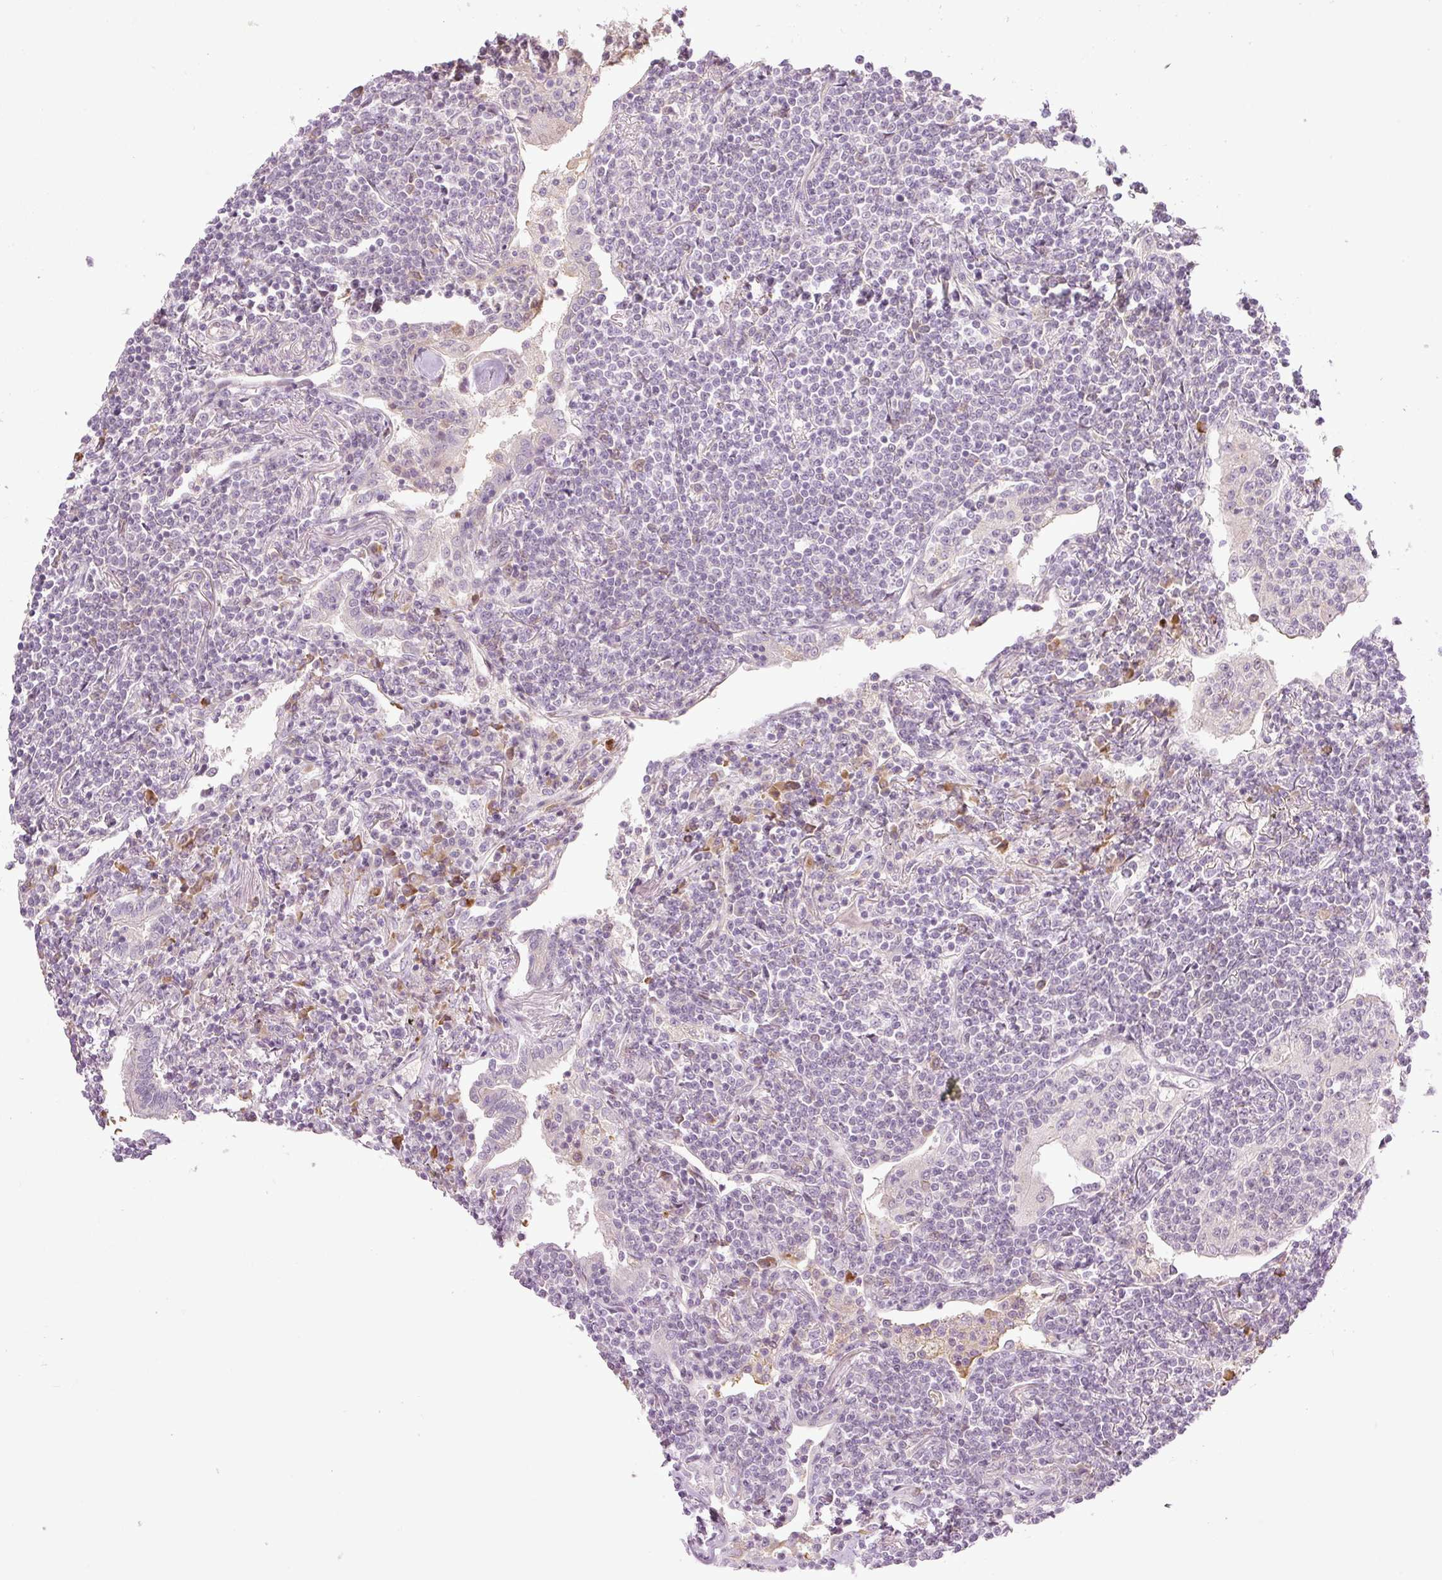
{"staining": {"intensity": "negative", "quantity": "none", "location": "none"}, "tissue": "lymphoma", "cell_type": "Tumor cells", "image_type": "cancer", "snomed": [{"axis": "morphology", "description": "Malignant lymphoma, non-Hodgkin's type, Low grade"}, {"axis": "topography", "description": "Lung"}], "caption": "Tumor cells are negative for protein expression in human low-grade malignant lymphoma, non-Hodgkin's type.", "gene": "AAR2", "patient": {"sex": "female", "age": 71}}